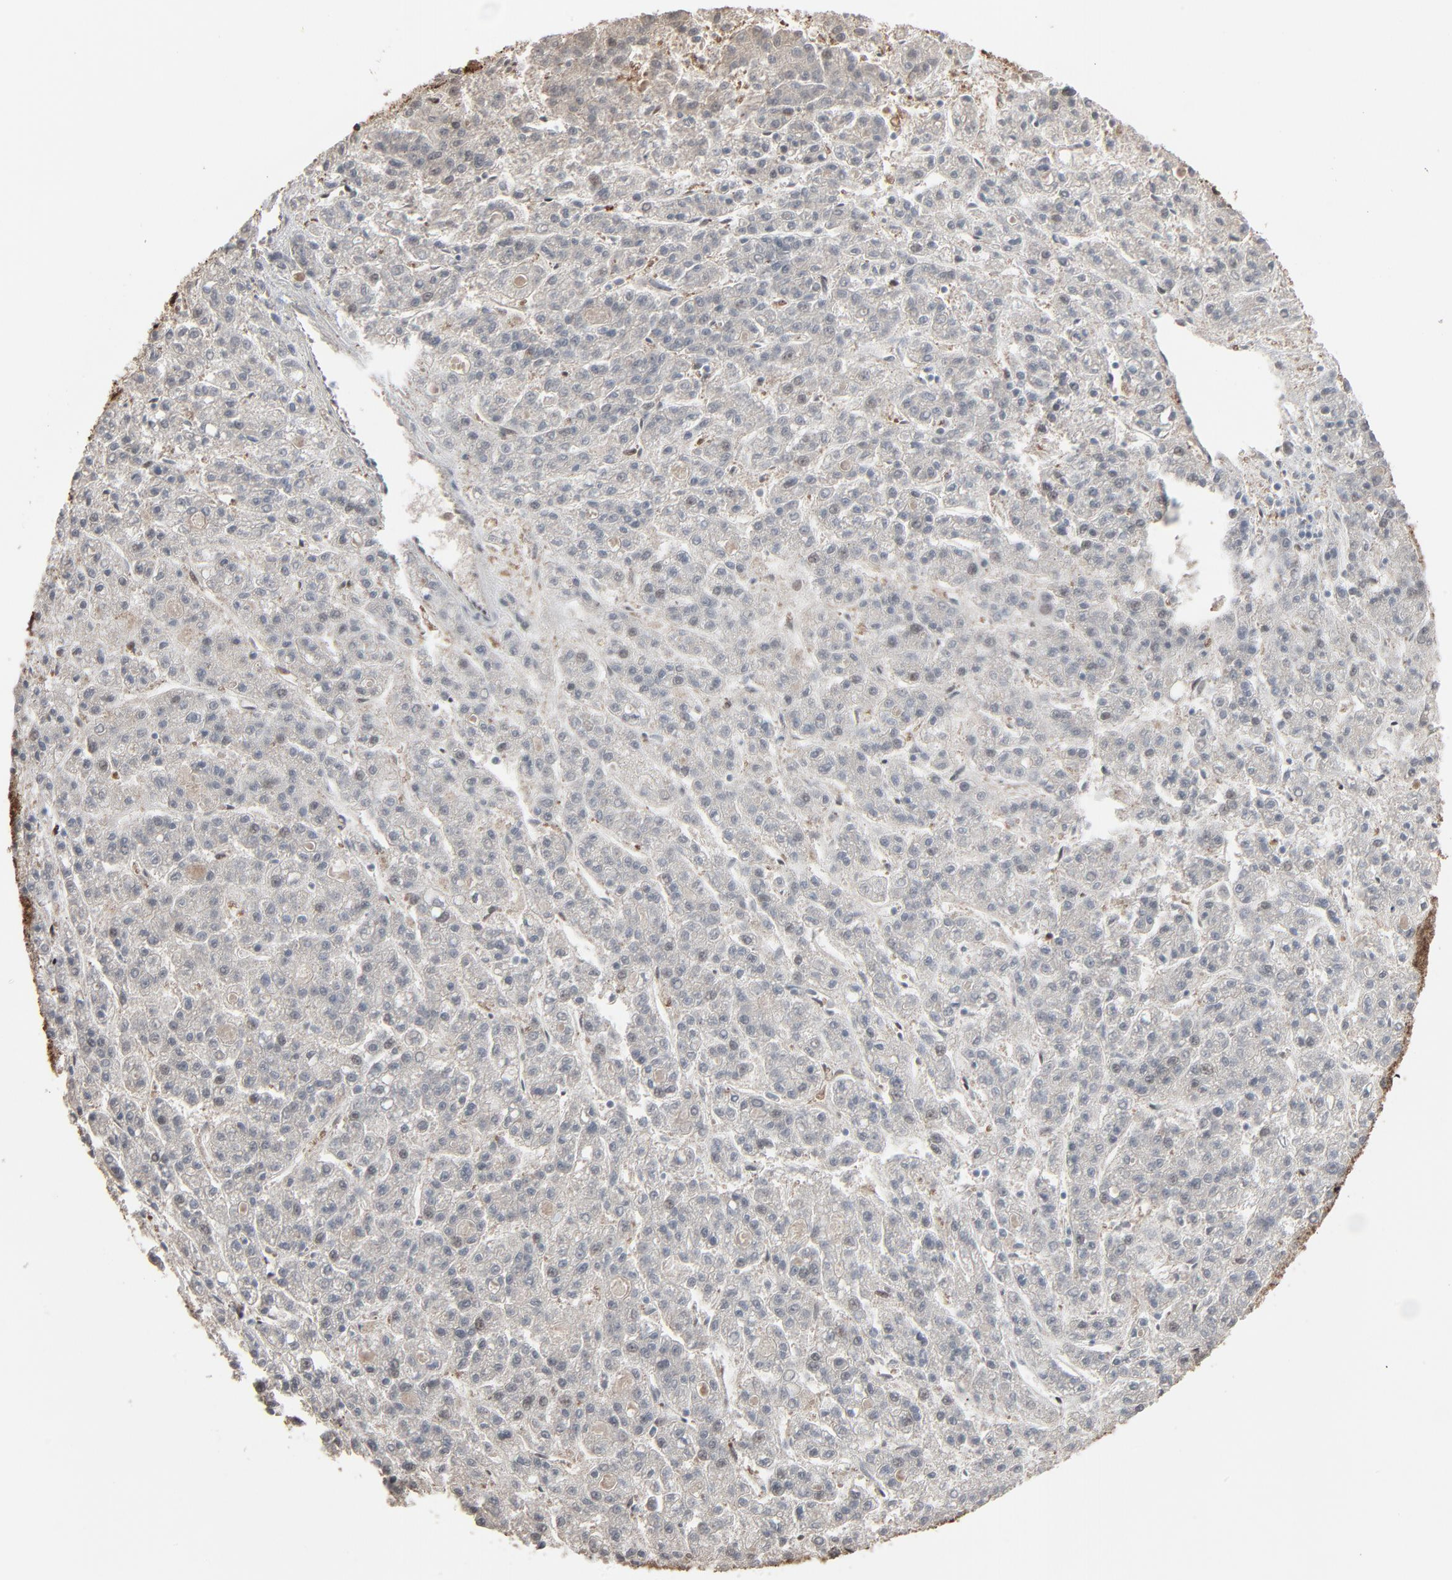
{"staining": {"intensity": "weak", "quantity": "<25%", "location": "nuclear"}, "tissue": "liver cancer", "cell_type": "Tumor cells", "image_type": "cancer", "snomed": [{"axis": "morphology", "description": "Carcinoma, Hepatocellular, NOS"}, {"axis": "topography", "description": "Liver"}], "caption": "Human hepatocellular carcinoma (liver) stained for a protein using immunohistochemistry (IHC) shows no staining in tumor cells.", "gene": "MEIS2", "patient": {"sex": "male", "age": 70}}